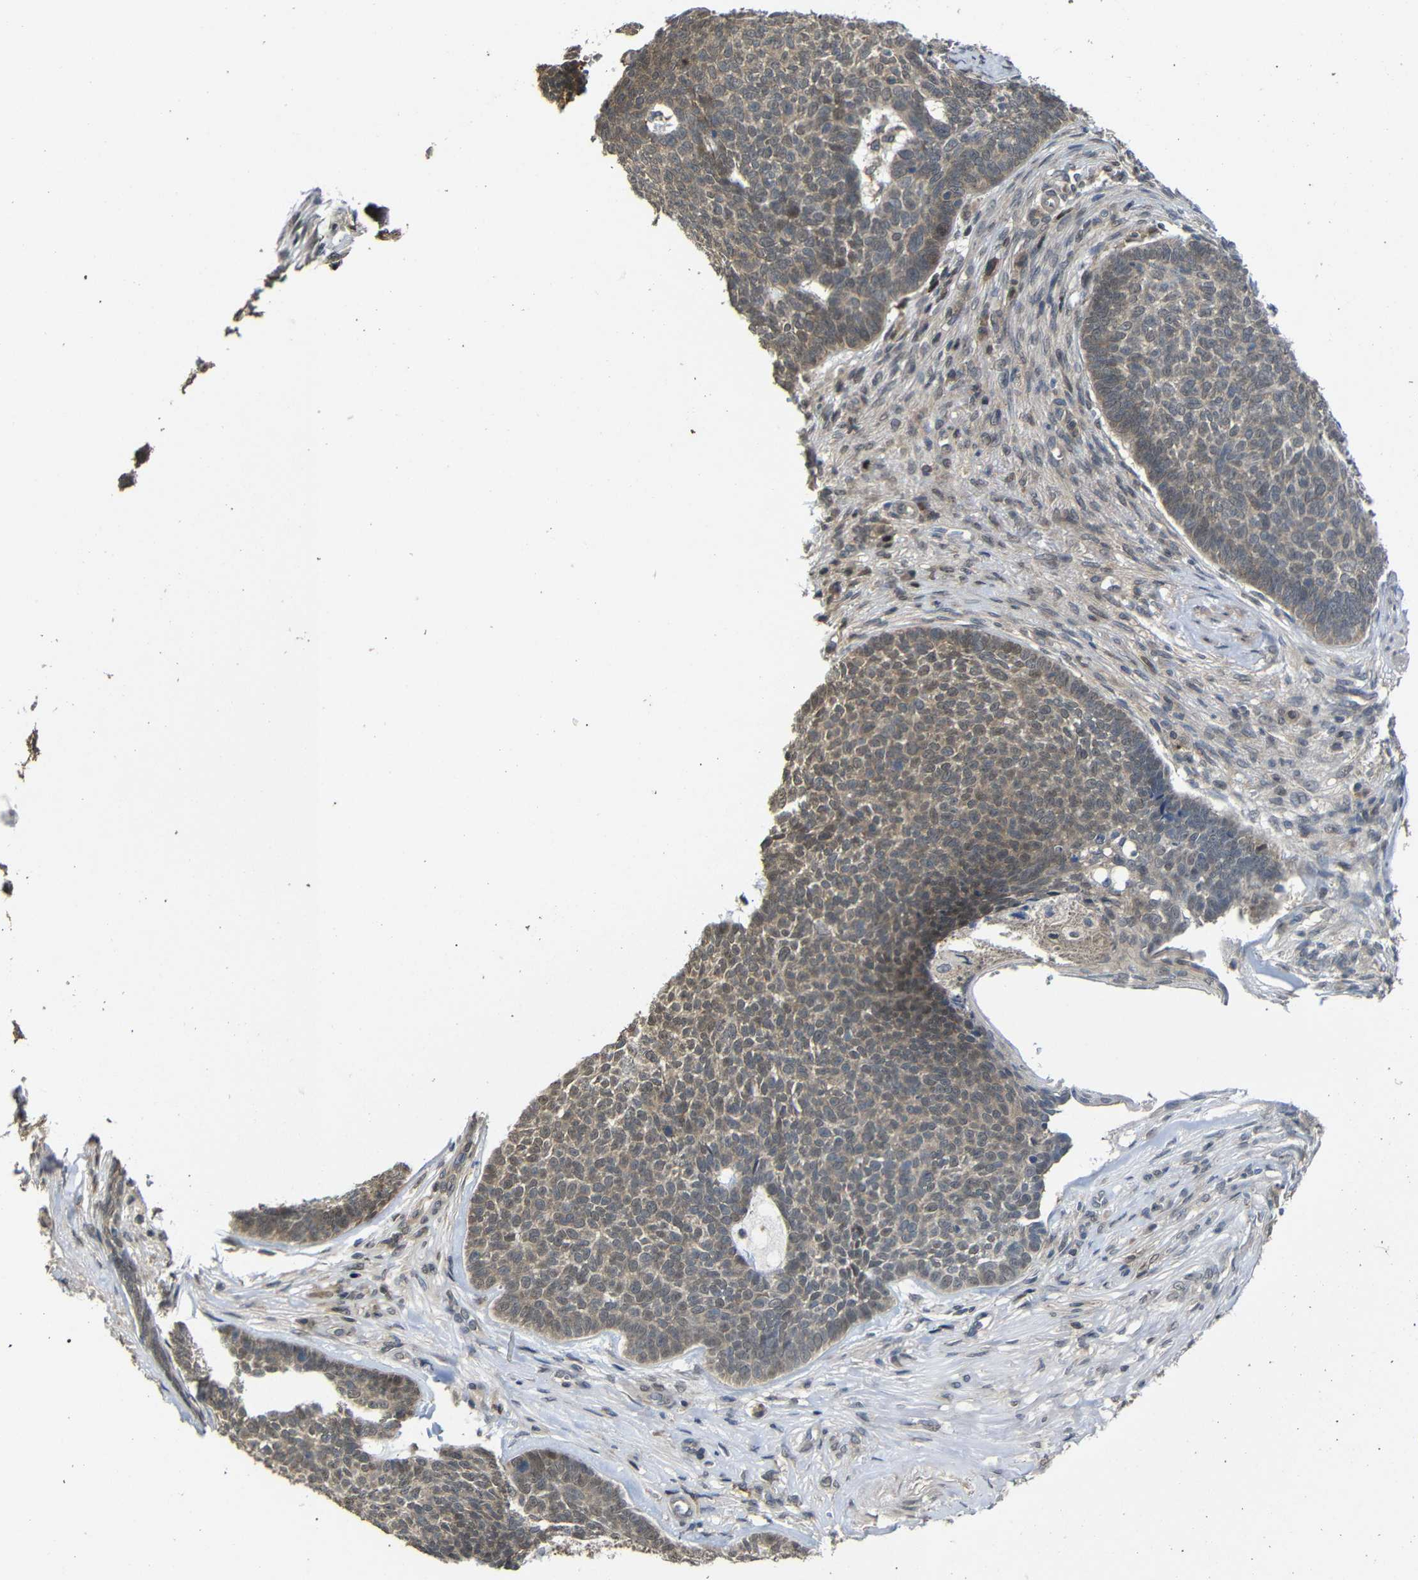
{"staining": {"intensity": "weak", "quantity": ">75%", "location": "cytoplasmic/membranous"}, "tissue": "skin cancer", "cell_type": "Tumor cells", "image_type": "cancer", "snomed": [{"axis": "morphology", "description": "Basal cell carcinoma"}, {"axis": "topography", "description": "Skin"}], "caption": "Immunohistochemistry (IHC) histopathology image of neoplastic tissue: human skin cancer stained using immunohistochemistry (IHC) exhibits low levels of weak protein expression localized specifically in the cytoplasmic/membranous of tumor cells, appearing as a cytoplasmic/membranous brown color.", "gene": "ATG12", "patient": {"sex": "male", "age": 84}}